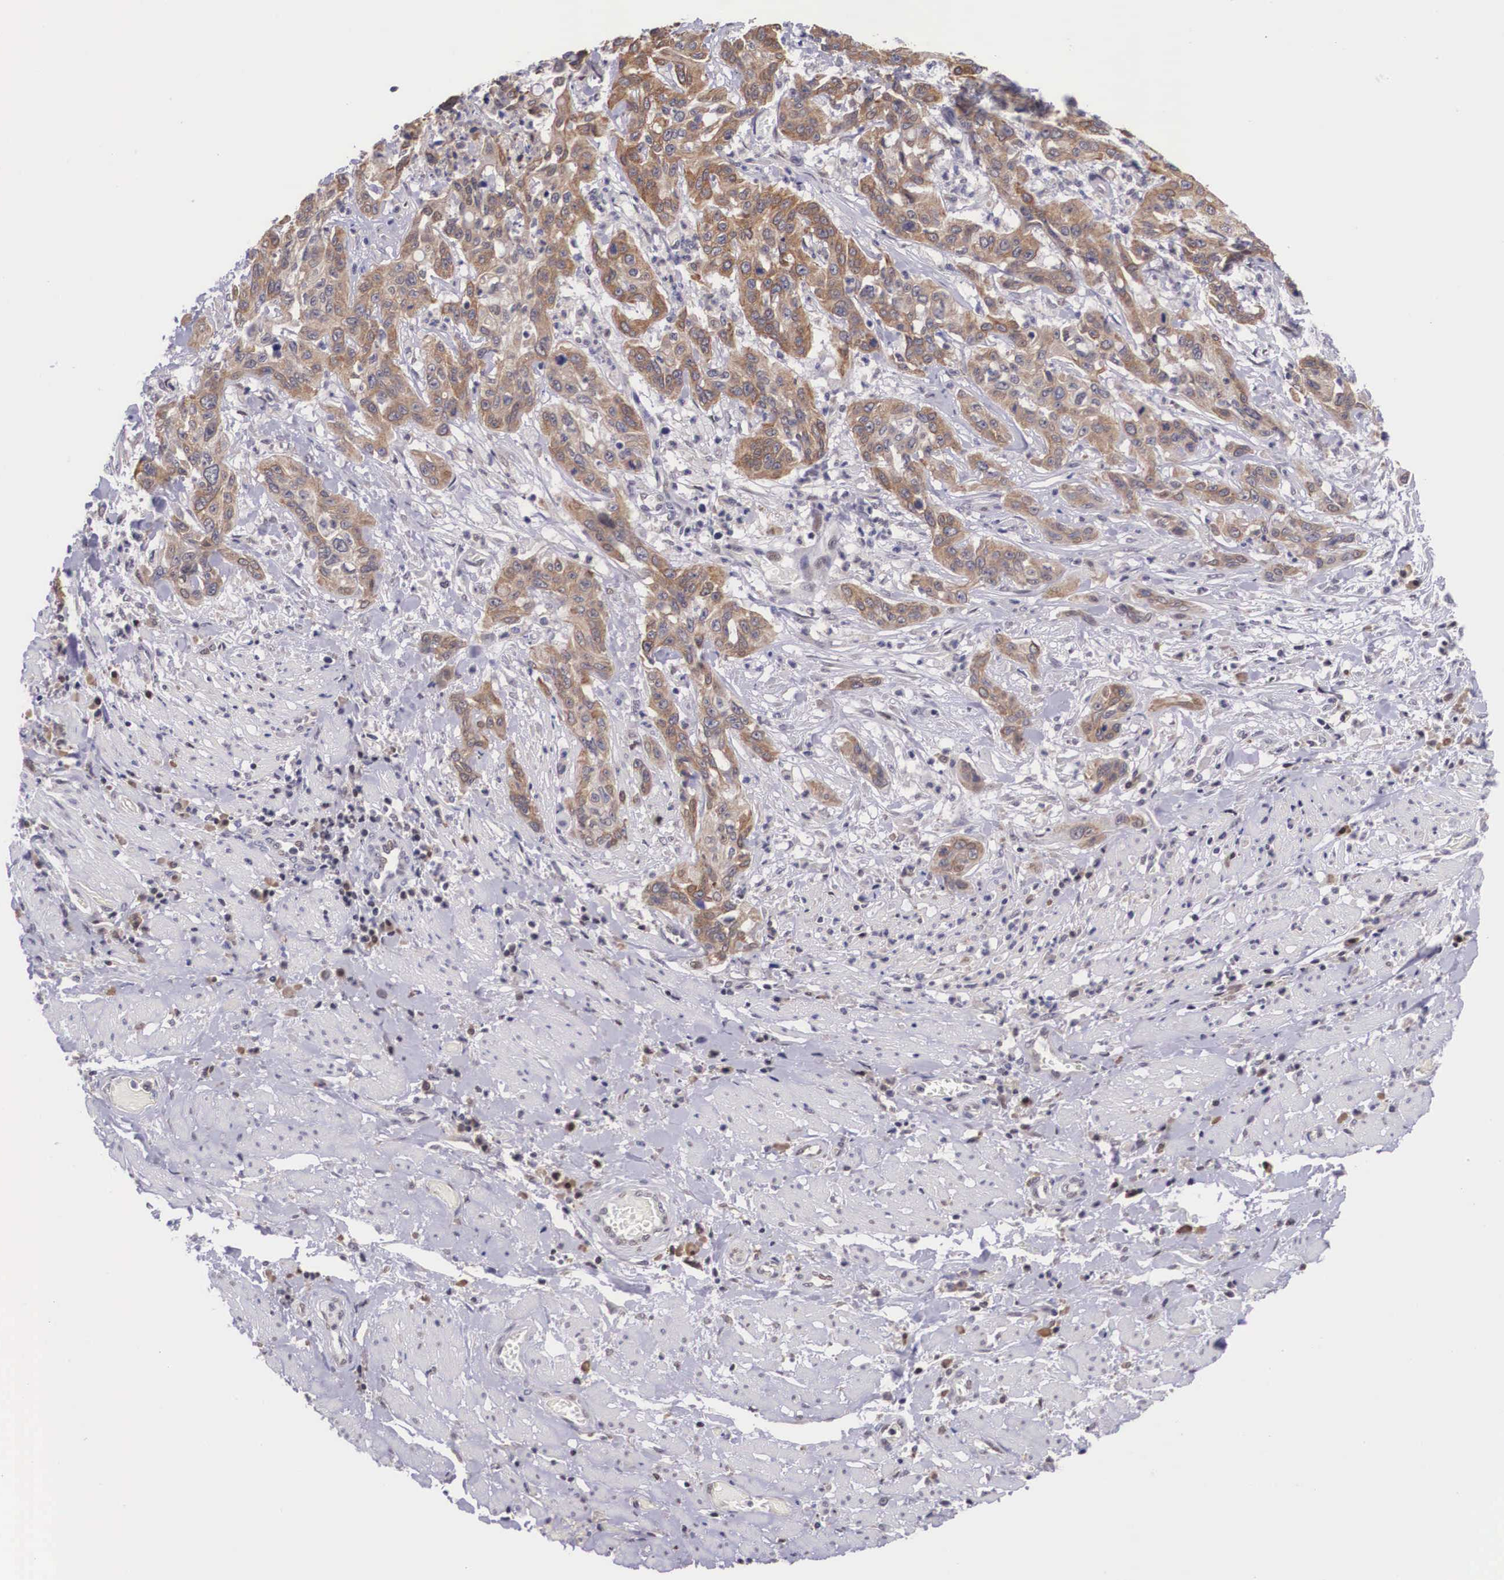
{"staining": {"intensity": "moderate", "quantity": "25%-75%", "location": "cytoplasmic/membranous"}, "tissue": "cervical cancer", "cell_type": "Tumor cells", "image_type": "cancer", "snomed": [{"axis": "morphology", "description": "Squamous cell carcinoma, NOS"}, {"axis": "topography", "description": "Cervix"}], "caption": "Tumor cells reveal medium levels of moderate cytoplasmic/membranous positivity in about 25%-75% of cells in human cervical cancer.", "gene": "SLC25A21", "patient": {"sex": "female", "age": 41}}